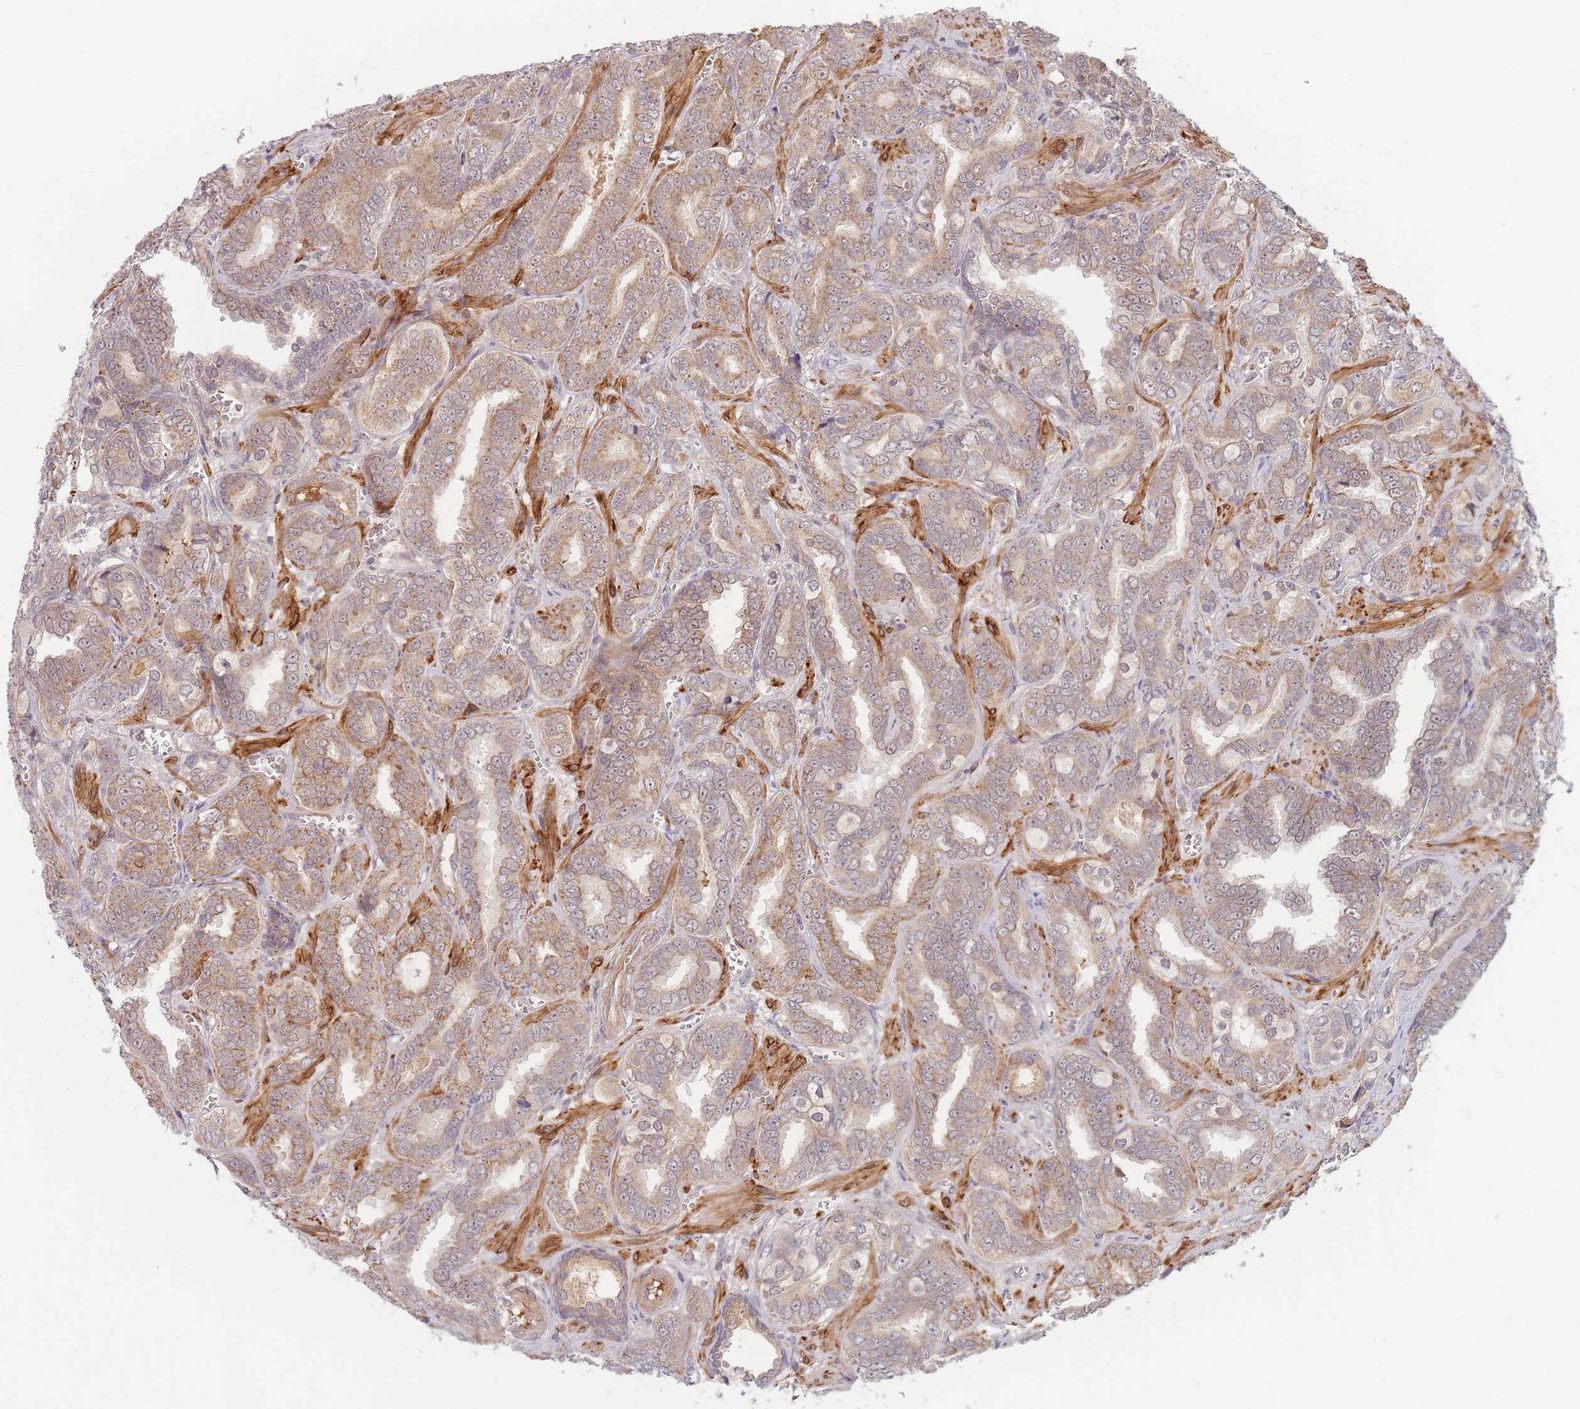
{"staining": {"intensity": "moderate", "quantity": ">75%", "location": "cytoplasmic/membranous"}, "tissue": "prostate cancer", "cell_type": "Tumor cells", "image_type": "cancer", "snomed": [{"axis": "morphology", "description": "Adenocarcinoma, High grade"}, {"axis": "topography", "description": "Prostate"}], "caption": "DAB (3,3'-diaminobenzidine) immunohistochemical staining of prostate cancer displays moderate cytoplasmic/membranous protein positivity in about >75% of tumor cells.", "gene": "FAM153A", "patient": {"sex": "male", "age": 67}}